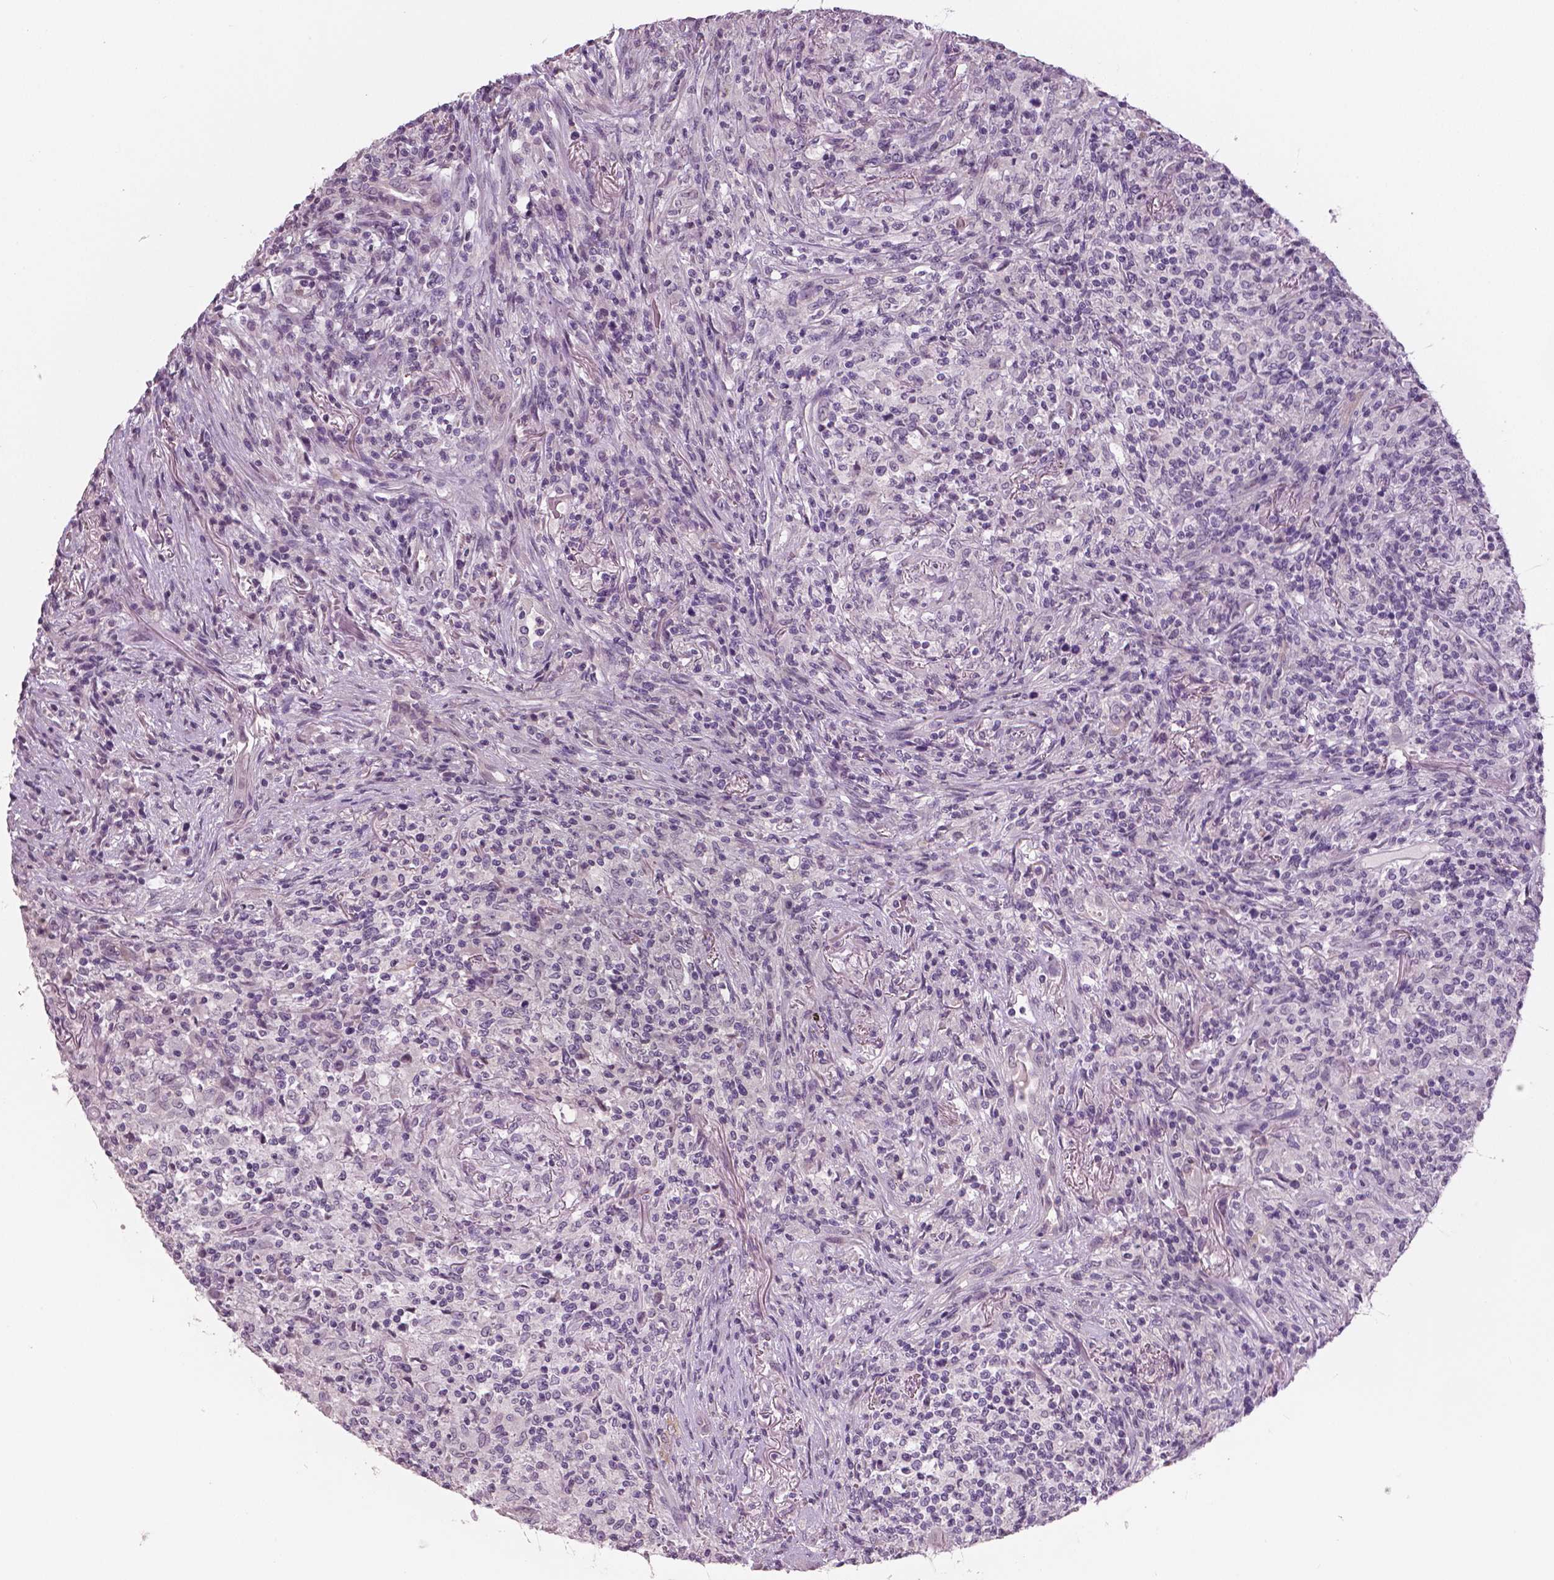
{"staining": {"intensity": "negative", "quantity": "none", "location": "none"}, "tissue": "lymphoma", "cell_type": "Tumor cells", "image_type": "cancer", "snomed": [{"axis": "morphology", "description": "Malignant lymphoma, non-Hodgkin's type, High grade"}, {"axis": "topography", "description": "Lung"}], "caption": "Immunohistochemistry histopathology image of neoplastic tissue: human malignant lymphoma, non-Hodgkin's type (high-grade) stained with DAB displays no significant protein expression in tumor cells.", "gene": "NECAB1", "patient": {"sex": "male", "age": 79}}